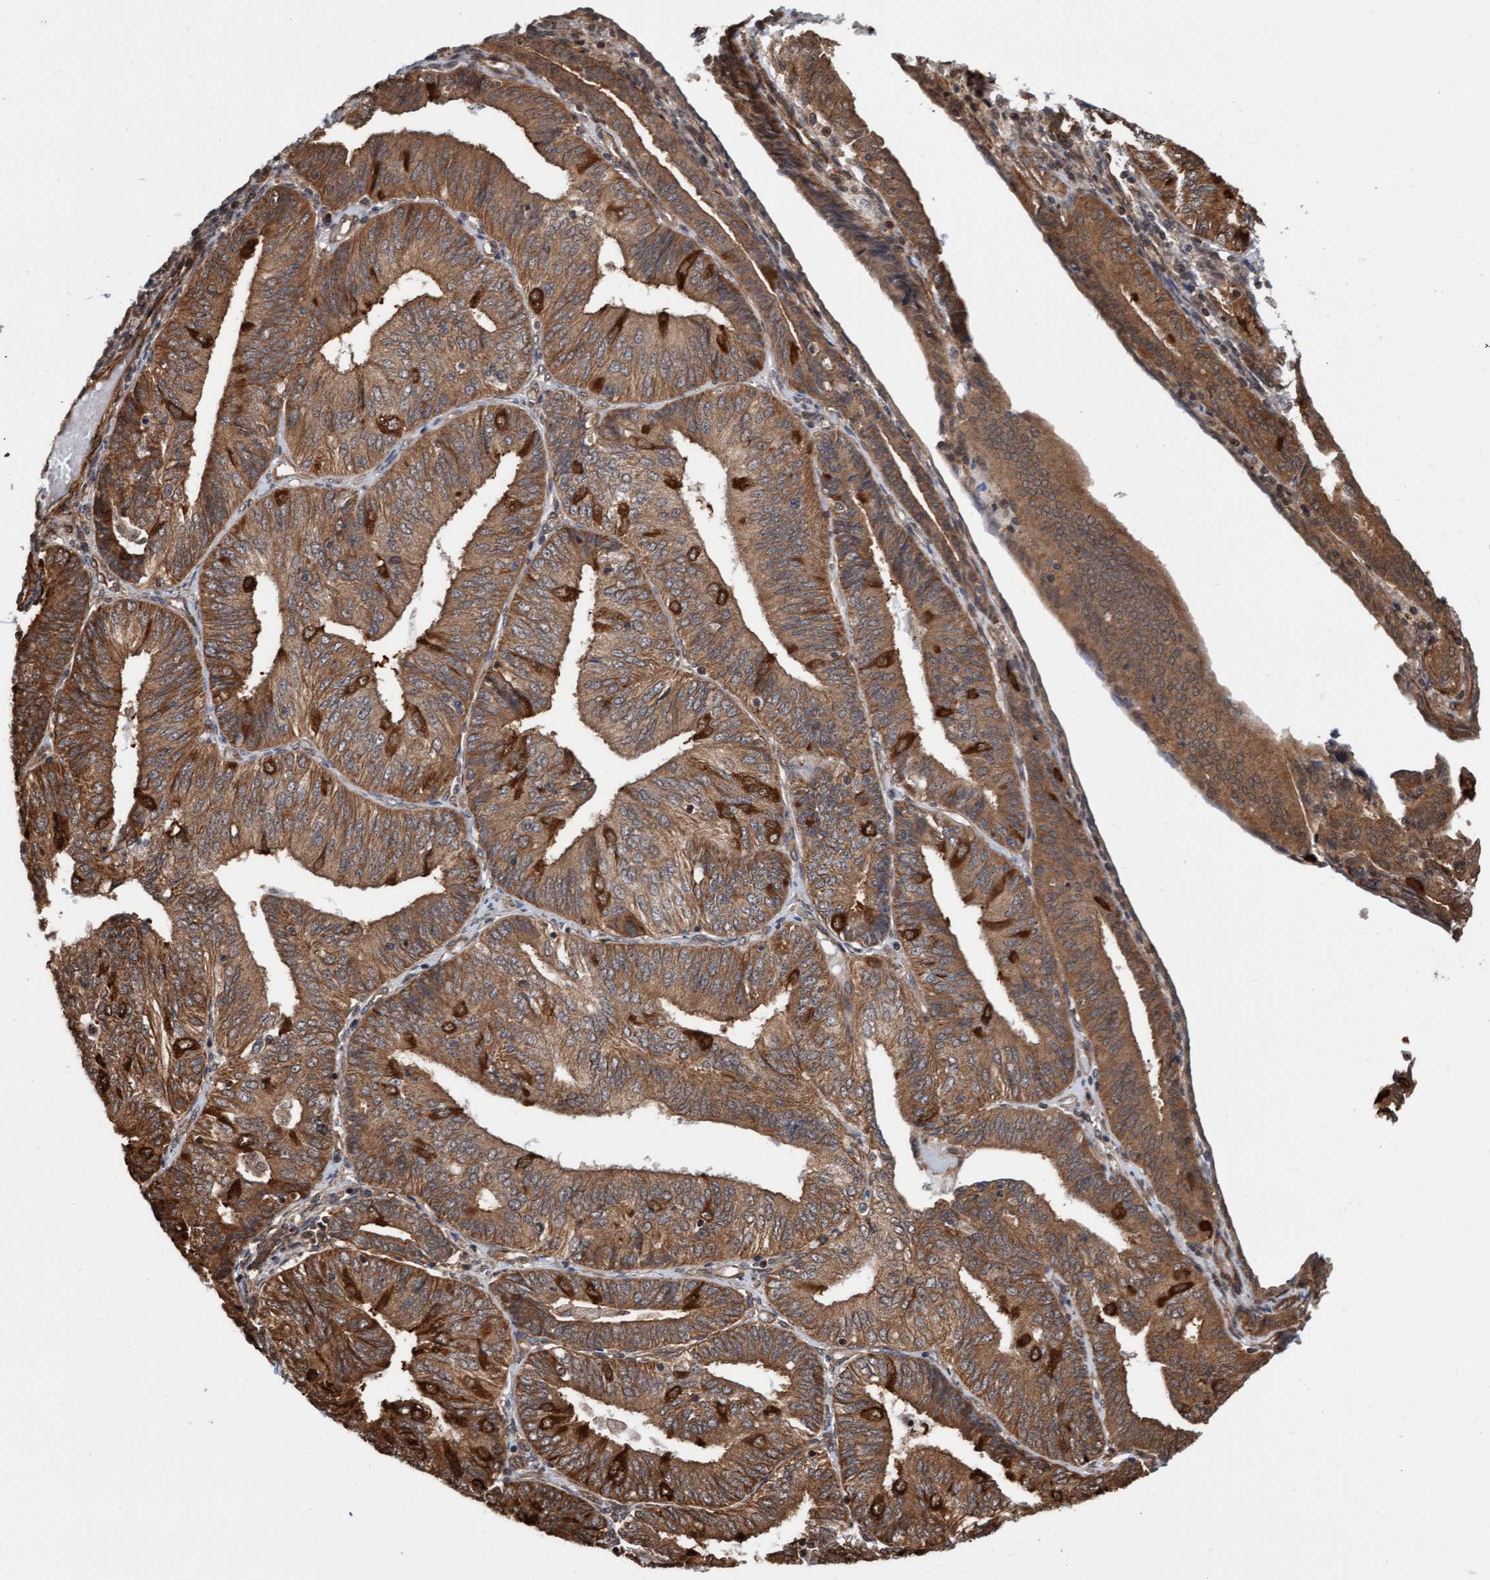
{"staining": {"intensity": "moderate", "quantity": ">75%", "location": "cytoplasmic/membranous"}, "tissue": "endometrial cancer", "cell_type": "Tumor cells", "image_type": "cancer", "snomed": [{"axis": "morphology", "description": "Adenocarcinoma, NOS"}, {"axis": "topography", "description": "Endometrium"}], "caption": "Endometrial cancer stained with DAB (3,3'-diaminobenzidine) IHC displays medium levels of moderate cytoplasmic/membranous positivity in approximately >75% of tumor cells.", "gene": "STXBP4", "patient": {"sex": "female", "age": 58}}